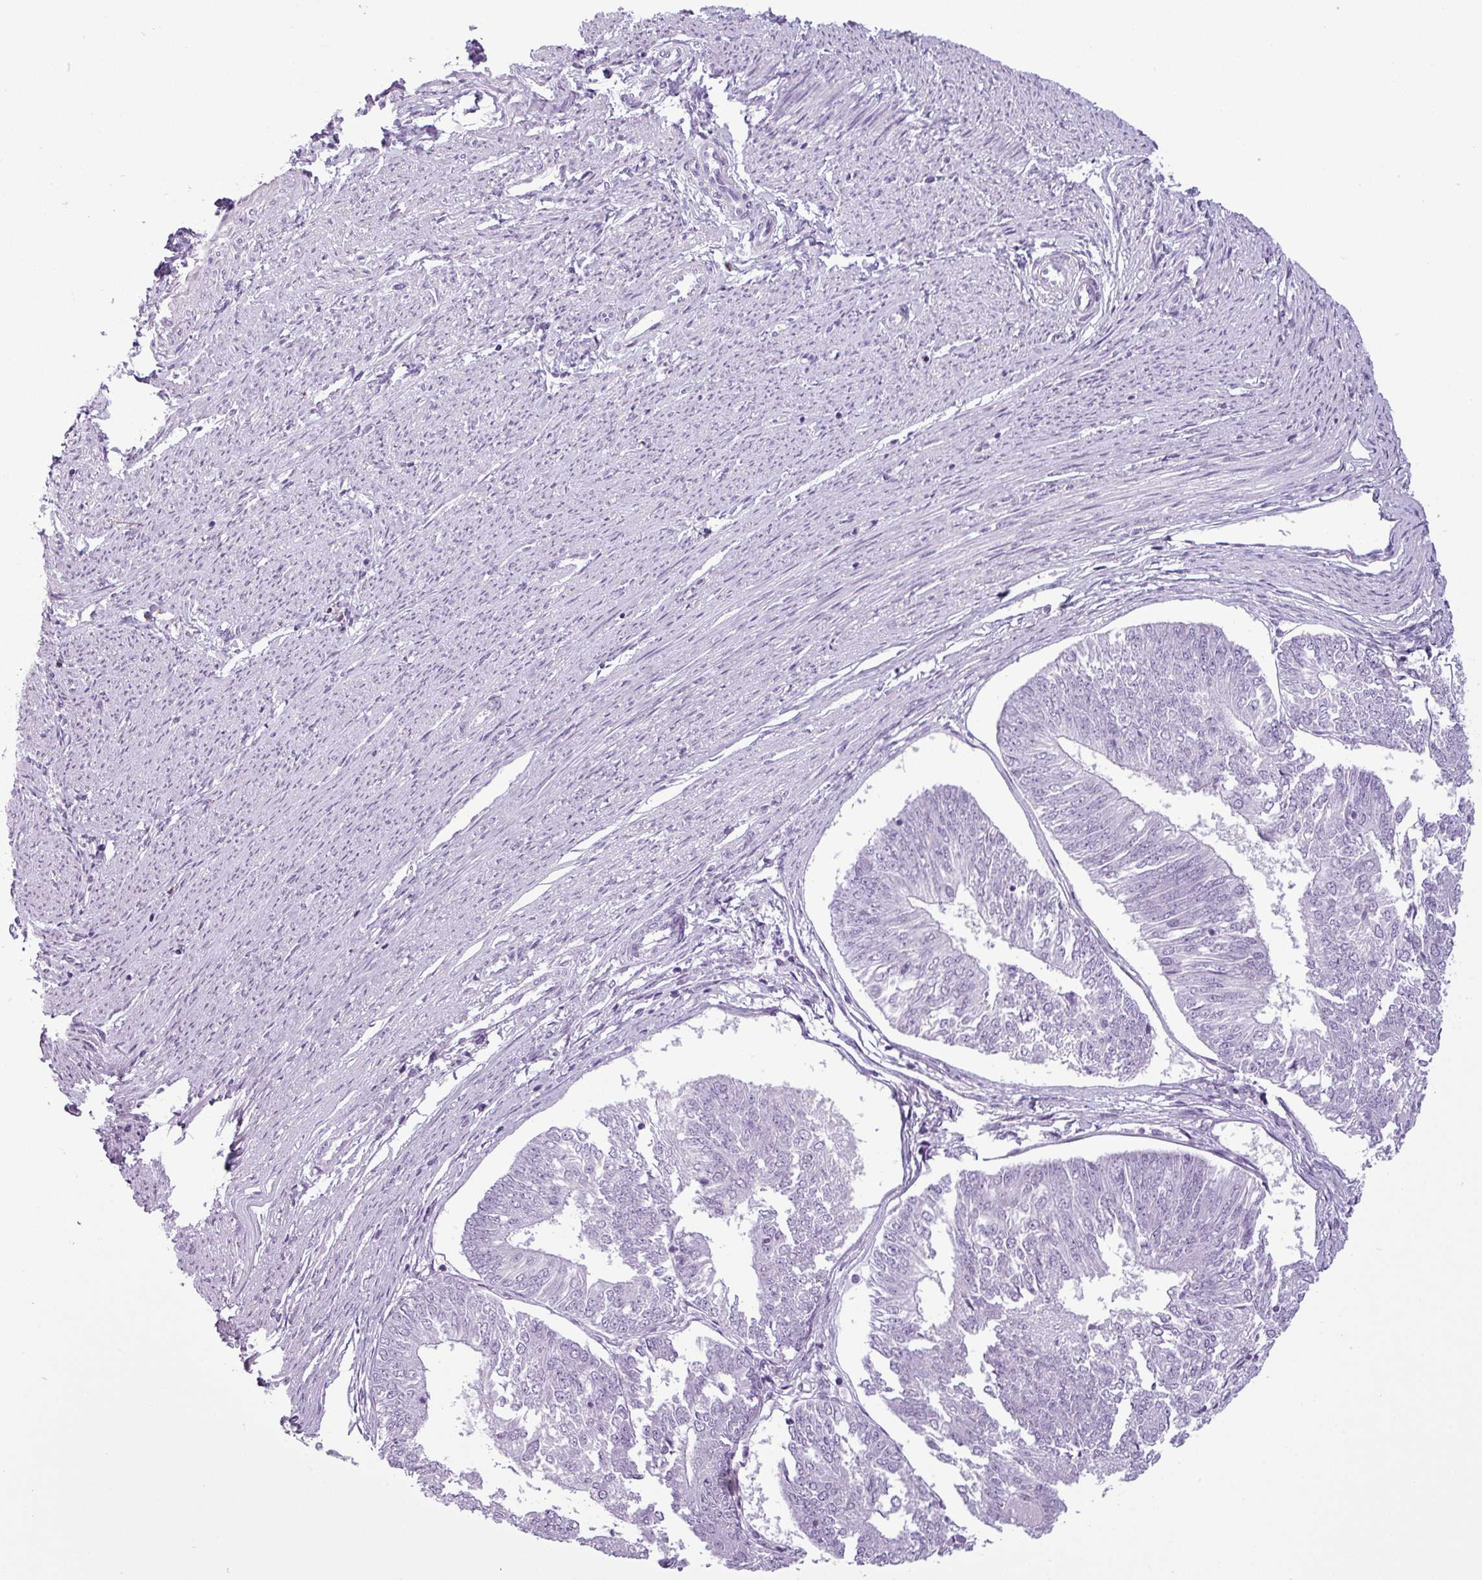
{"staining": {"intensity": "negative", "quantity": "none", "location": "none"}, "tissue": "endometrial cancer", "cell_type": "Tumor cells", "image_type": "cancer", "snomed": [{"axis": "morphology", "description": "Adenocarcinoma, NOS"}, {"axis": "topography", "description": "Endometrium"}], "caption": "Tumor cells are negative for protein expression in human endometrial cancer.", "gene": "CDH16", "patient": {"sex": "female", "age": 58}}